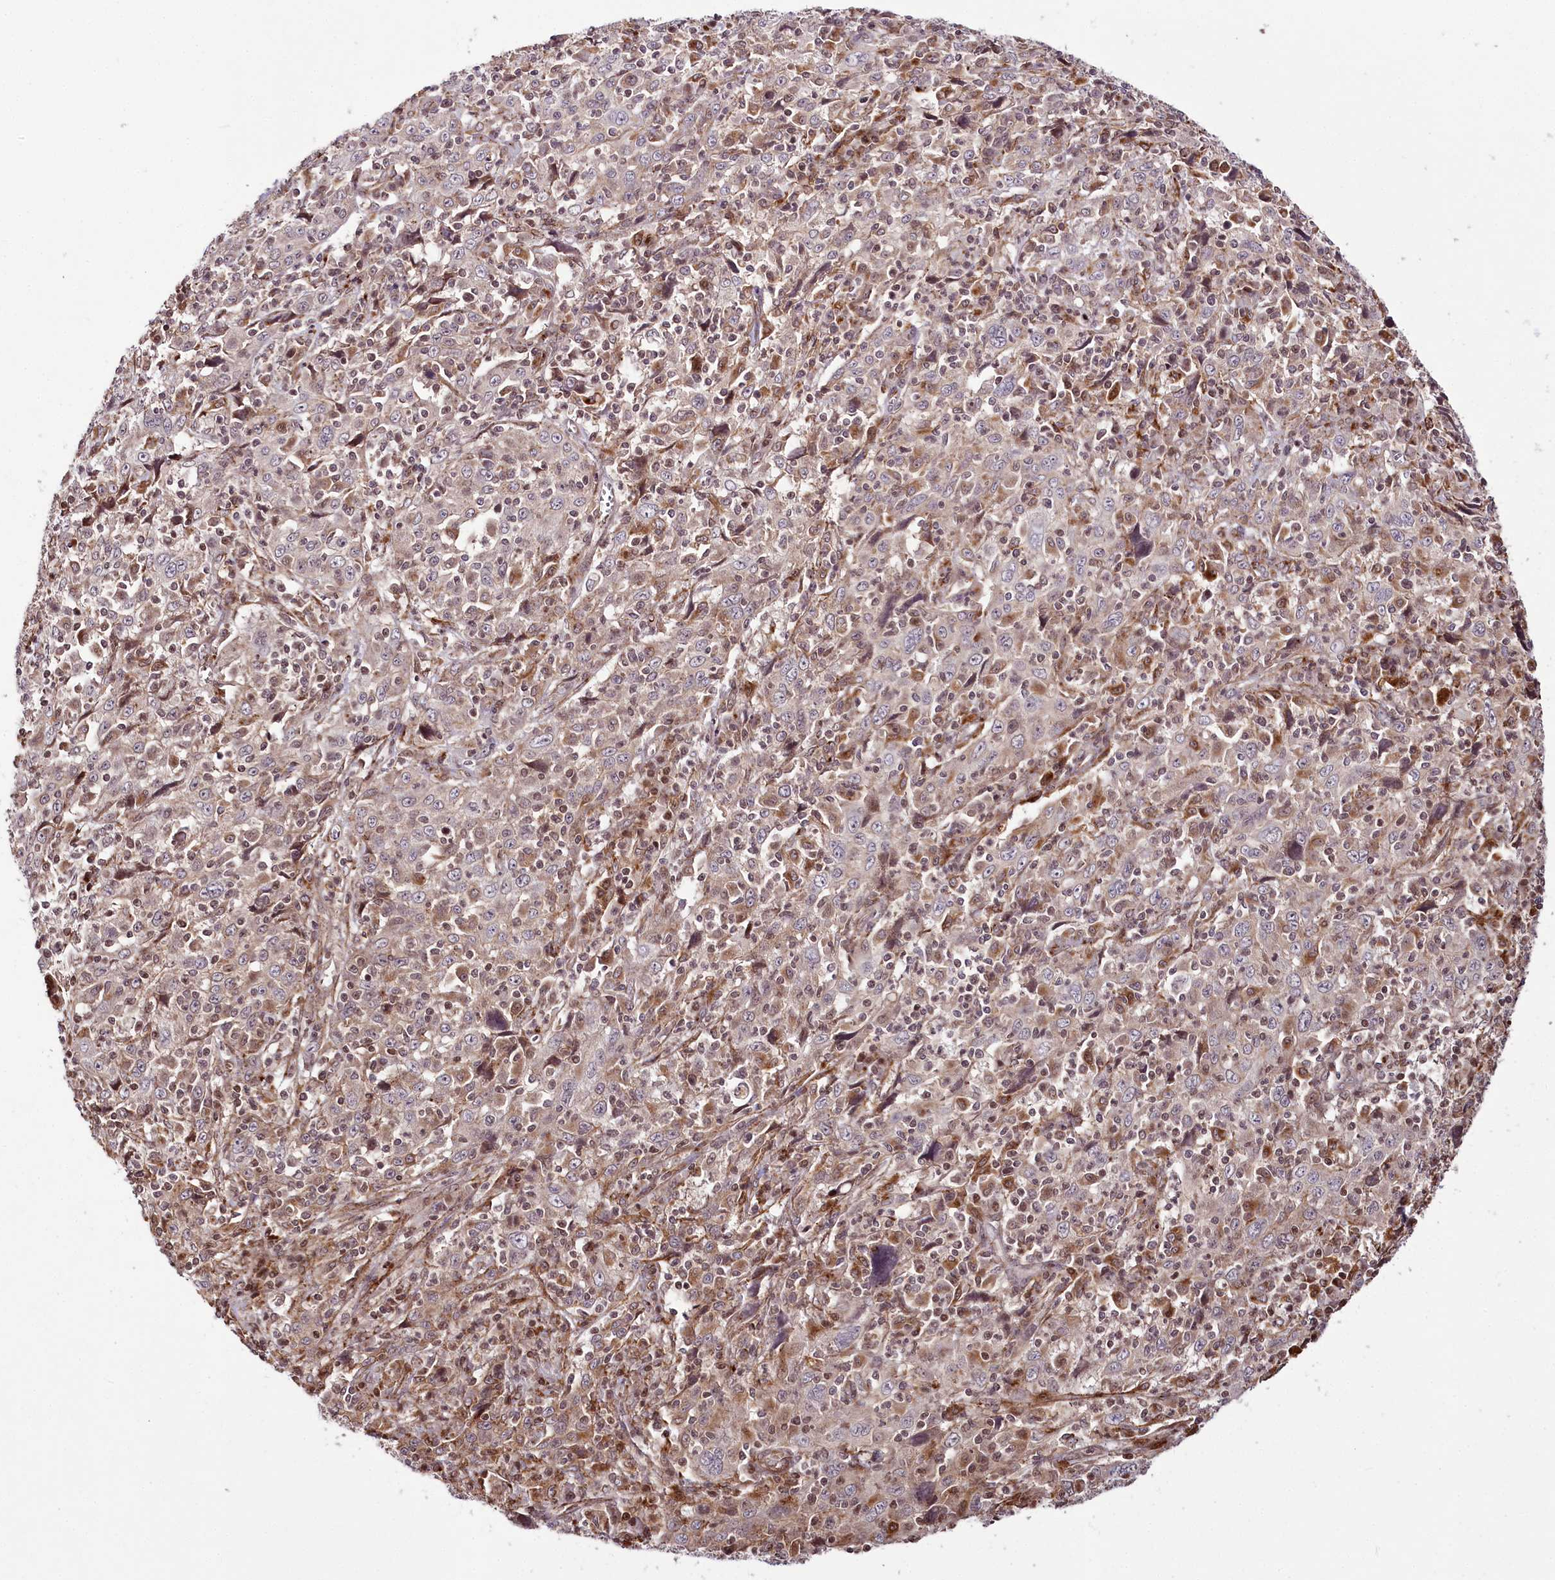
{"staining": {"intensity": "moderate", "quantity": "<25%", "location": "cytoplasmic/membranous,nuclear"}, "tissue": "cervical cancer", "cell_type": "Tumor cells", "image_type": "cancer", "snomed": [{"axis": "morphology", "description": "Squamous cell carcinoma, NOS"}, {"axis": "topography", "description": "Cervix"}], "caption": "Immunohistochemistry (IHC) (DAB (3,3'-diaminobenzidine)) staining of cervical cancer (squamous cell carcinoma) demonstrates moderate cytoplasmic/membranous and nuclear protein staining in about <25% of tumor cells.", "gene": "HOXC8", "patient": {"sex": "female", "age": 46}}